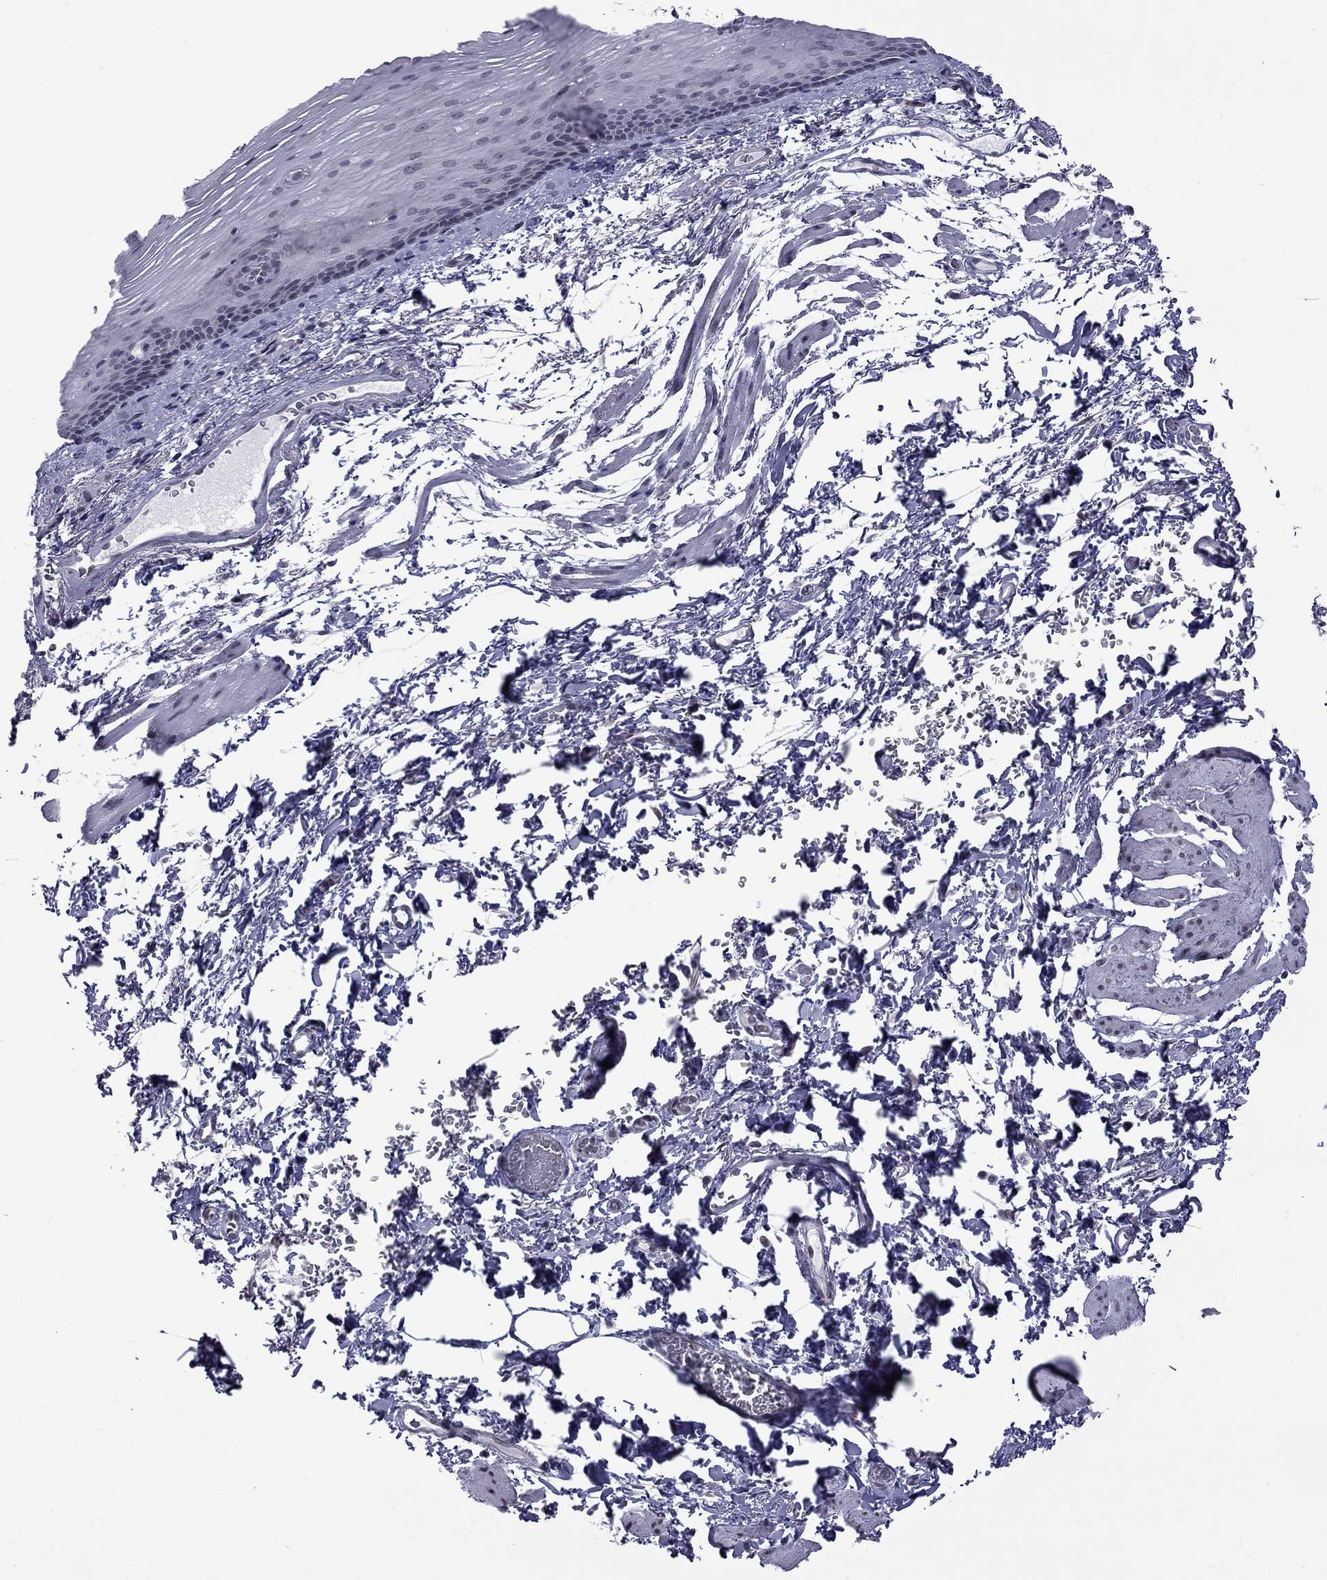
{"staining": {"intensity": "negative", "quantity": "none", "location": "none"}, "tissue": "esophagus", "cell_type": "Squamous epithelial cells", "image_type": "normal", "snomed": [{"axis": "morphology", "description": "Normal tissue, NOS"}, {"axis": "topography", "description": "Esophagus"}], "caption": "Immunohistochemical staining of benign human esophagus displays no significant staining in squamous epithelial cells.", "gene": "CLTCL1", "patient": {"sex": "male", "age": 76}}